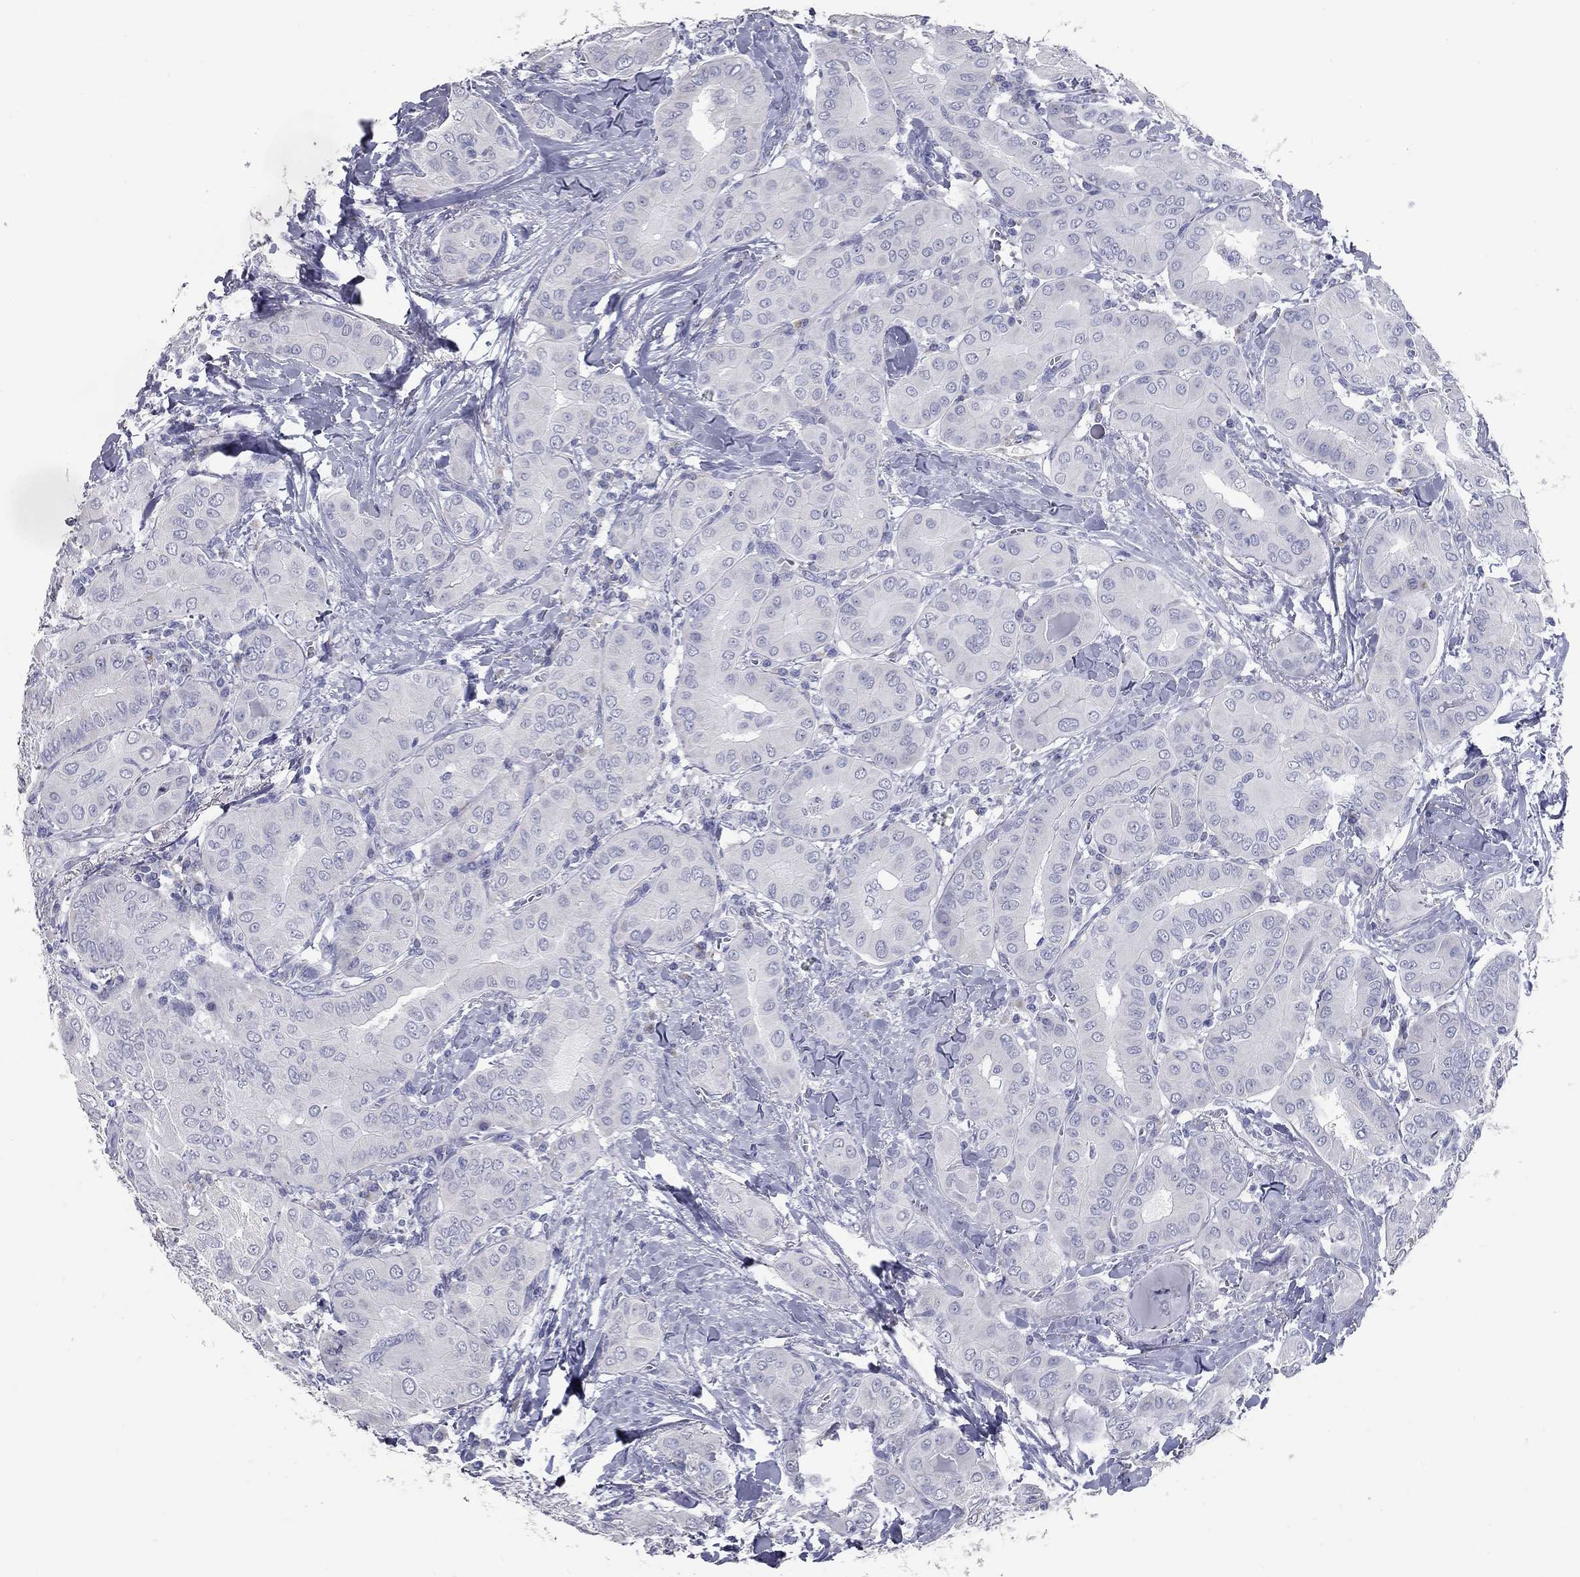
{"staining": {"intensity": "negative", "quantity": "none", "location": "none"}, "tissue": "thyroid cancer", "cell_type": "Tumor cells", "image_type": "cancer", "snomed": [{"axis": "morphology", "description": "Papillary adenocarcinoma, NOS"}, {"axis": "topography", "description": "Thyroid gland"}], "caption": "High magnification brightfield microscopy of thyroid cancer stained with DAB (brown) and counterstained with hematoxylin (blue): tumor cells show no significant staining. The staining is performed using DAB (3,3'-diaminobenzidine) brown chromogen with nuclei counter-stained in using hematoxylin.", "gene": "TAC1", "patient": {"sex": "female", "age": 37}}